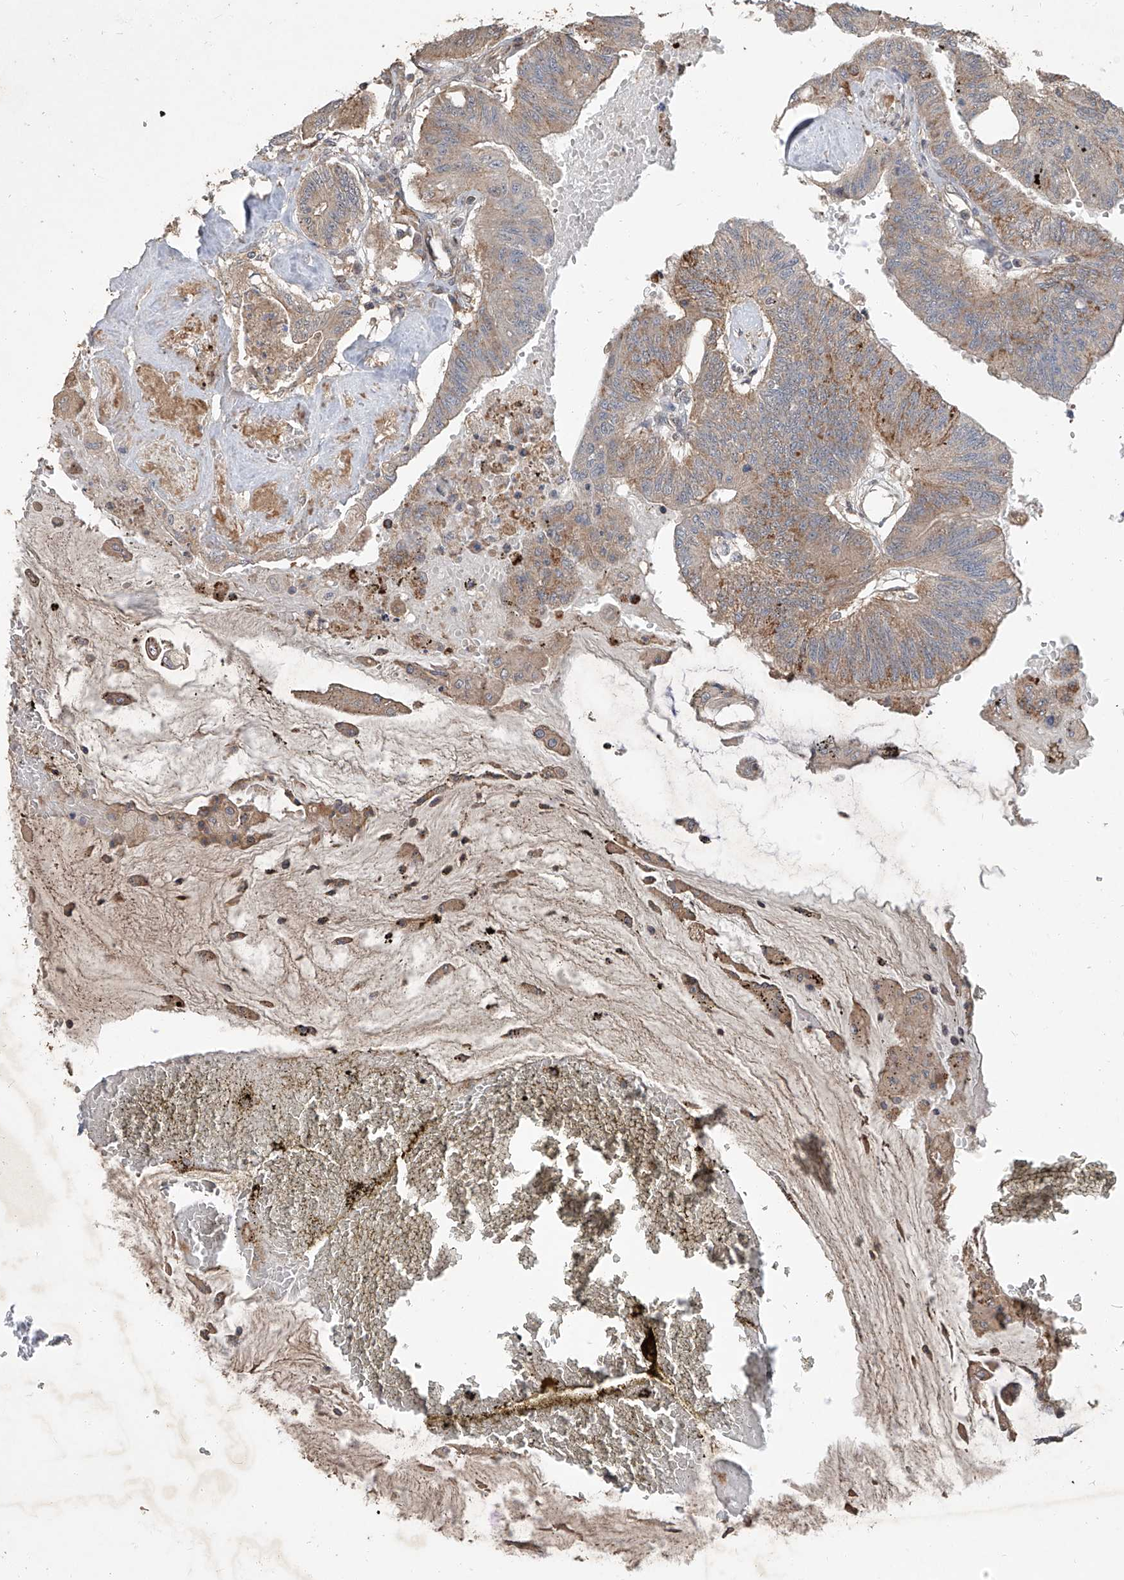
{"staining": {"intensity": "moderate", "quantity": "<25%", "location": "cytoplasmic/membranous"}, "tissue": "colorectal cancer", "cell_type": "Tumor cells", "image_type": "cancer", "snomed": [{"axis": "morphology", "description": "Adenoma, NOS"}, {"axis": "morphology", "description": "Adenocarcinoma, NOS"}, {"axis": "topography", "description": "Colon"}], "caption": "Protein expression by IHC reveals moderate cytoplasmic/membranous positivity in approximately <25% of tumor cells in adenocarcinoma (colorectal). Nuclei are stained in blue.", "gene": "CCN1", "patient": {"sex": "male", "age": 79}}